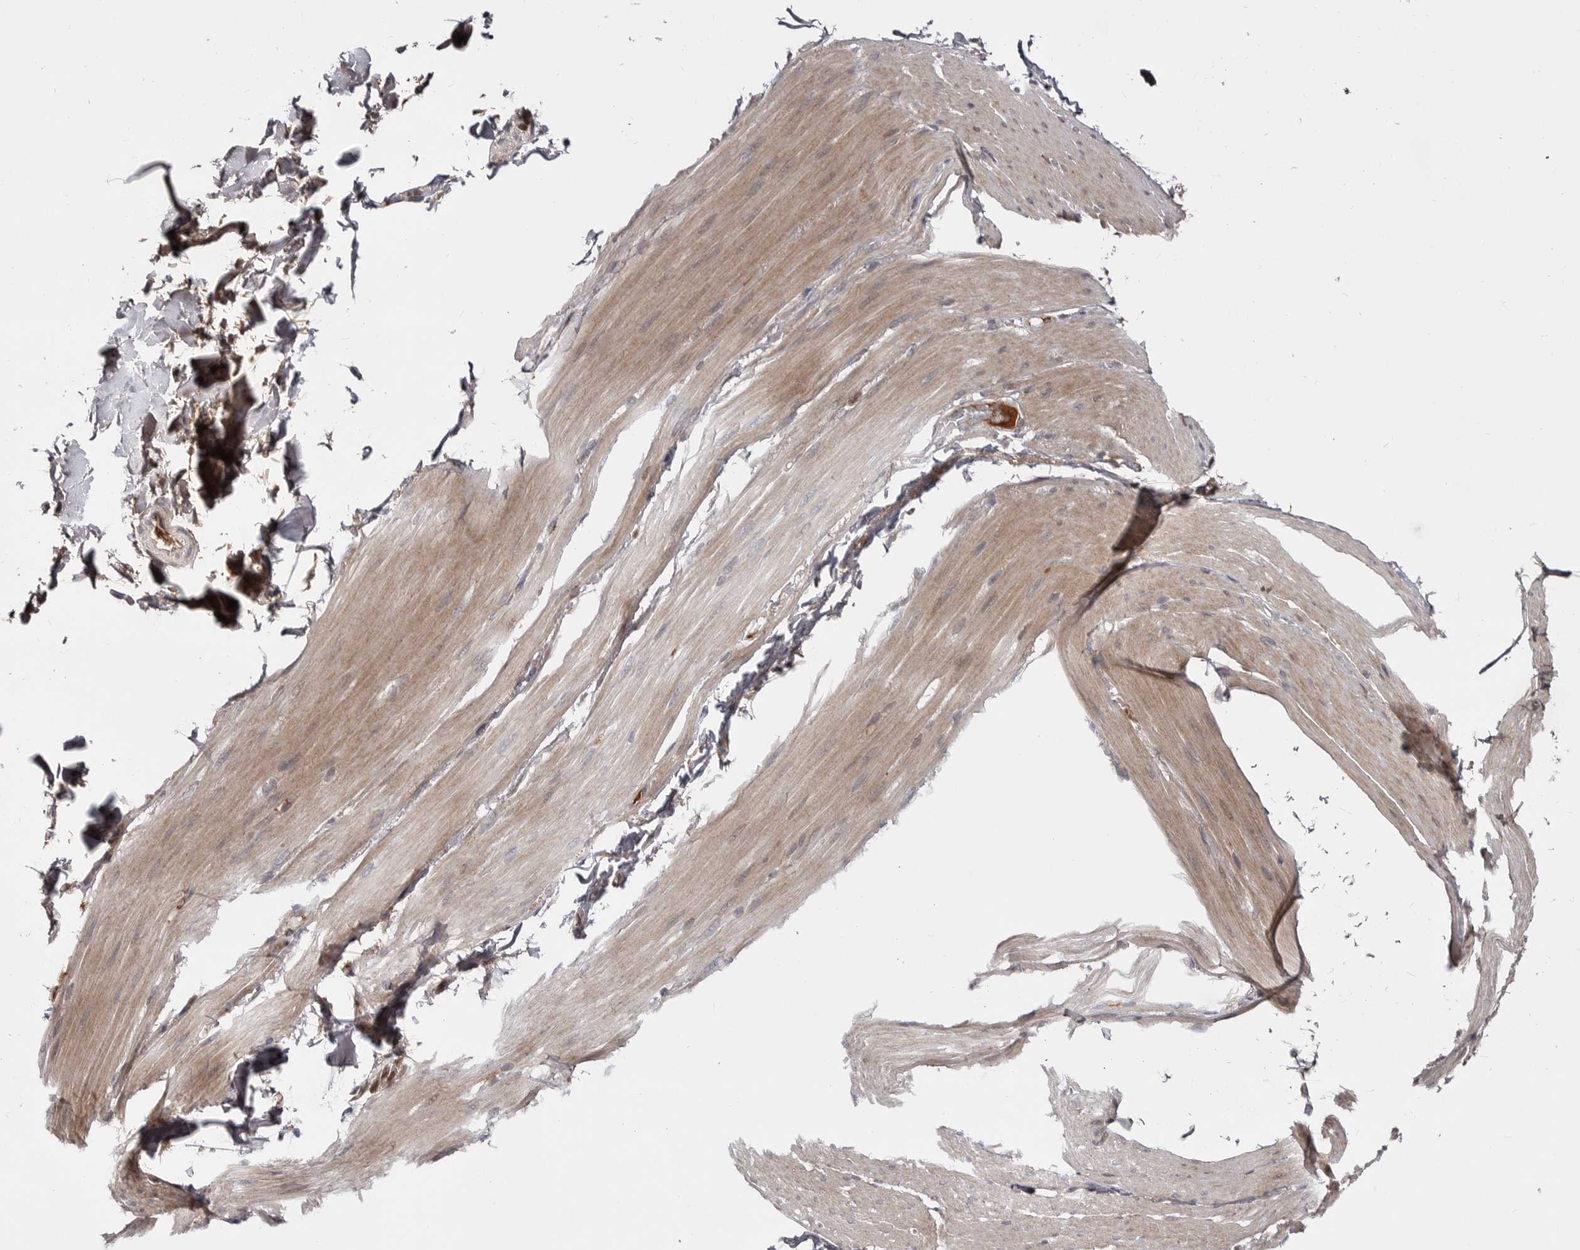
{"staining": {"intensity": "weak", "quantity": "<25%", "location": "cytoplasmic/membranous"}, "tissue": "smooth muscle", "cell_type": "Smooth muscle cells", "image_type": "normal", "snomed": [{"axis": "morphology", "description": "Normal tissue, NOS"}, {"axis": "topography", "description": "Smooth muscle"}, {"axis": "topography", "description": "Small intestine"}], "caption": "Protein analysis of benign smooth muscle shows no significant expression in smooth muscle cells. (DAB (3,3'-diaminobenzidine) immunohistochemistry with hematoxylin counter stain).", "gene": "ZNF277", "patient": {"sex": "female", "age": 84}}